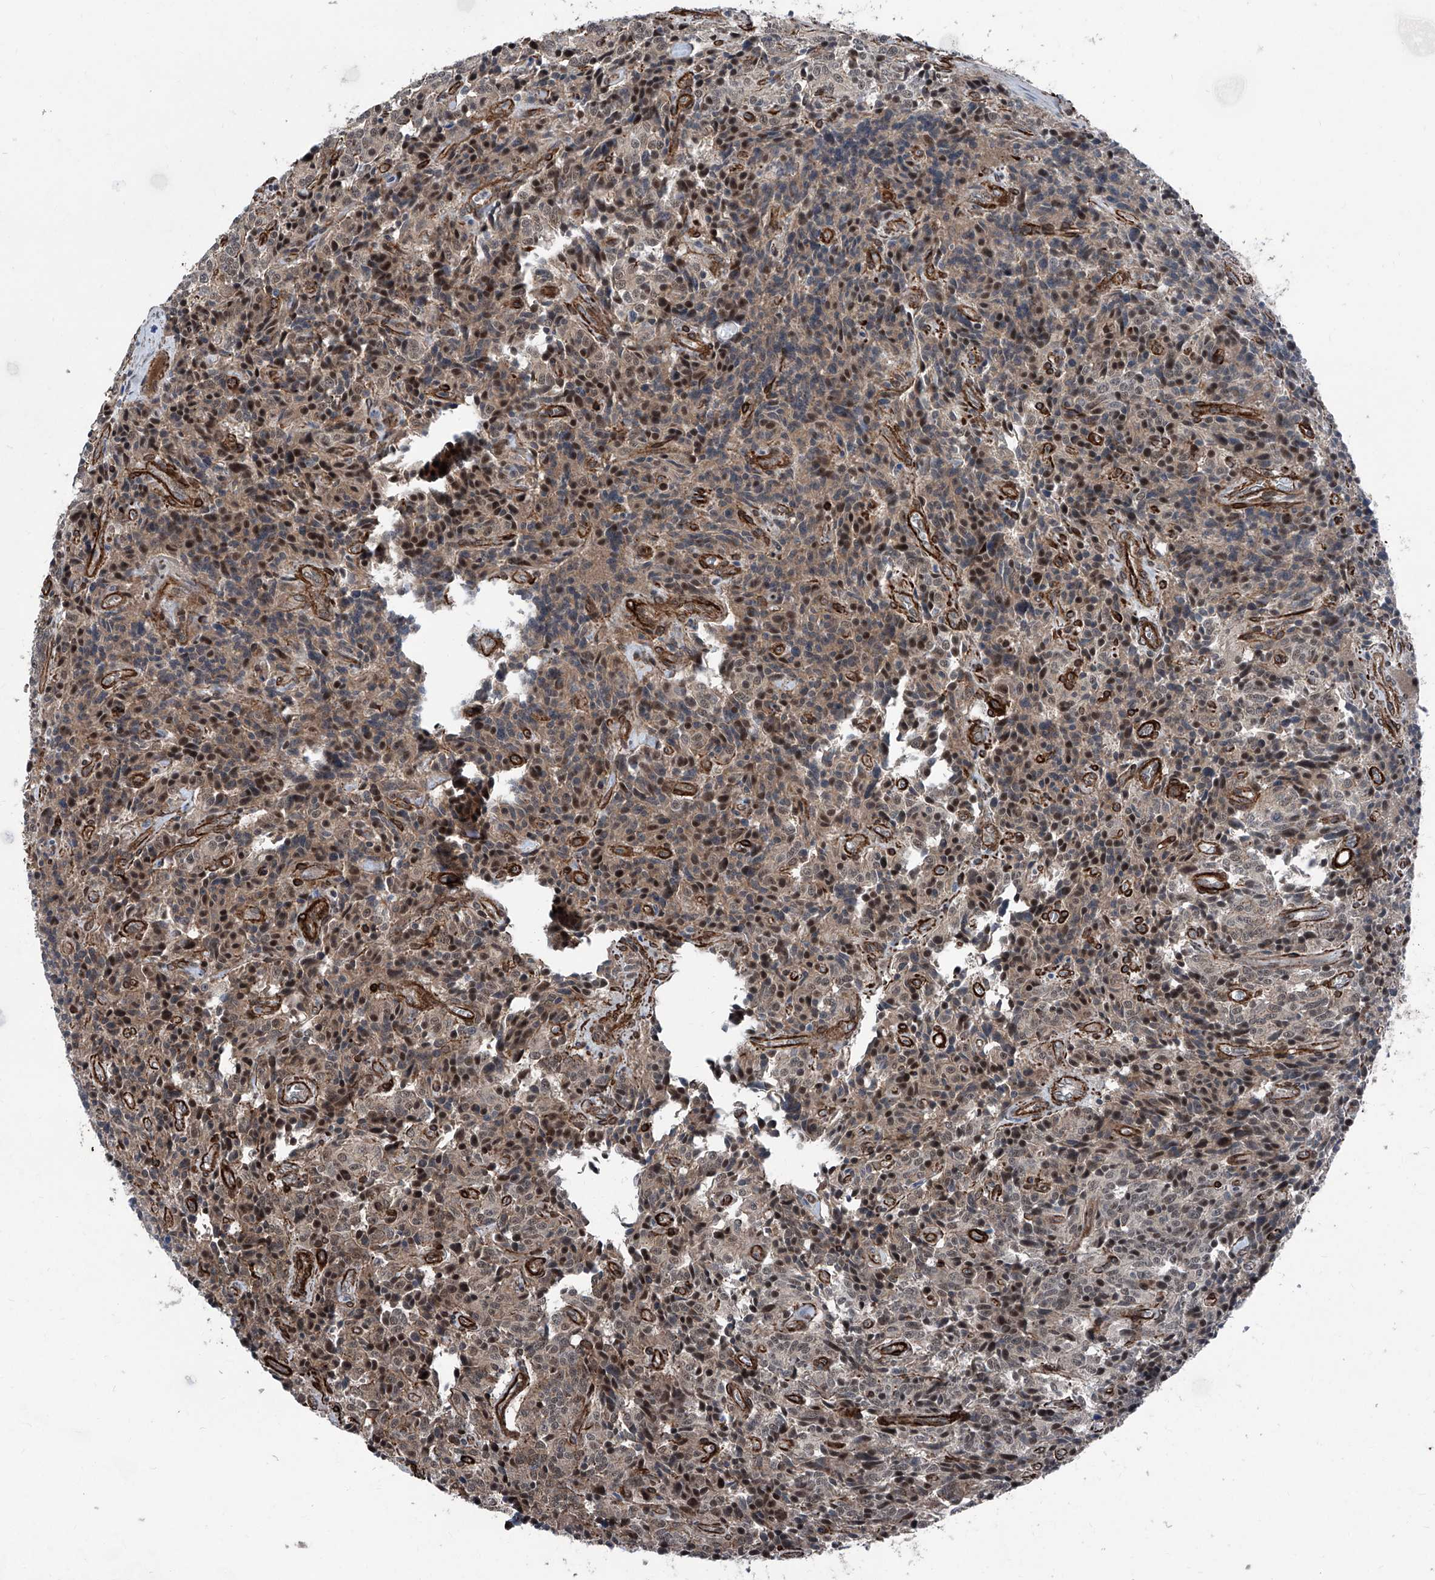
{"staining": {"intensity": "weak", "quantity": "25%-75%", "location": "cytoplasmic/membranous,nuclear"}, "tissue": "carcinoid", "cell_type": "Tumor cells", "image_type": "cancer", "snomed": [{"axis": "morphology", "description": "Carcinoid, malignant, NOS"}, {"axis": "topography", "description": "Lung"}], "caption": "Carcinoid stained with a protein marker demonstrates weak staining in tumor cells.", "gene": "COA7", "patient": {"sex": "female", "age": 46}}